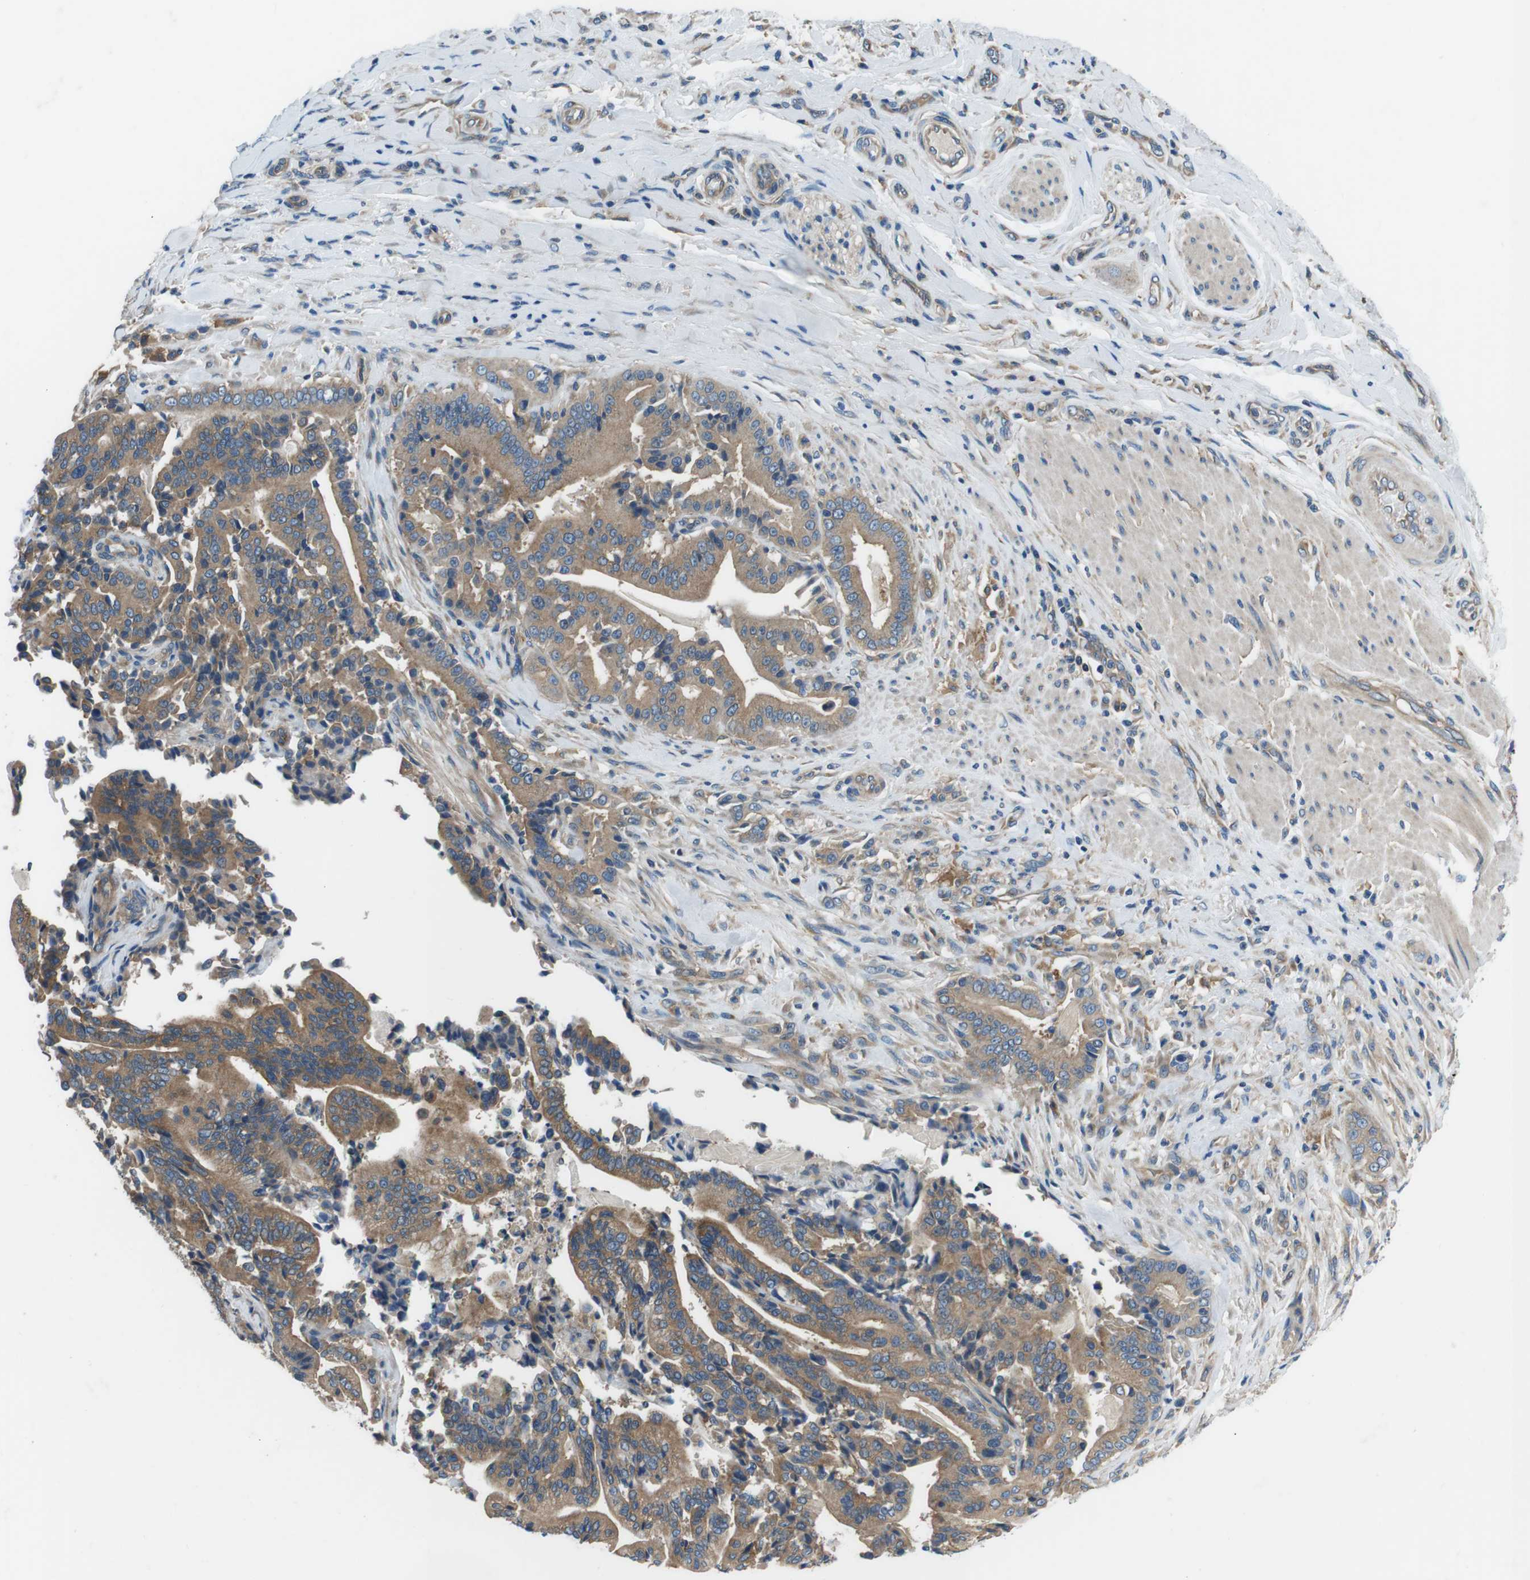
{"staining": {"intensity": "moderate", "quantity": ">75%", "location": "cytoplasmic/membranous"}, "tissue": "pancreatic cancer", "cell_type": "Tumor cells", "image_type": "cancer", "snomed": [{"axis": "morphology", "description": "Normal tissue, NOS"}, {"axis": "morphology", "description": "Adenocarcinoma, NOS"}, {"axis": "topography", "description": "Pancreas"}], "caption": "The micrograph displays immunohistochemical staining of pancreatic adenocarcinoma. There is moderate cytoplasmic/membranous staining is appreciated in approximately >75% of tumor cells.", "gene": "DENND4C", "patient": {"sex": "male", "age": 63}}